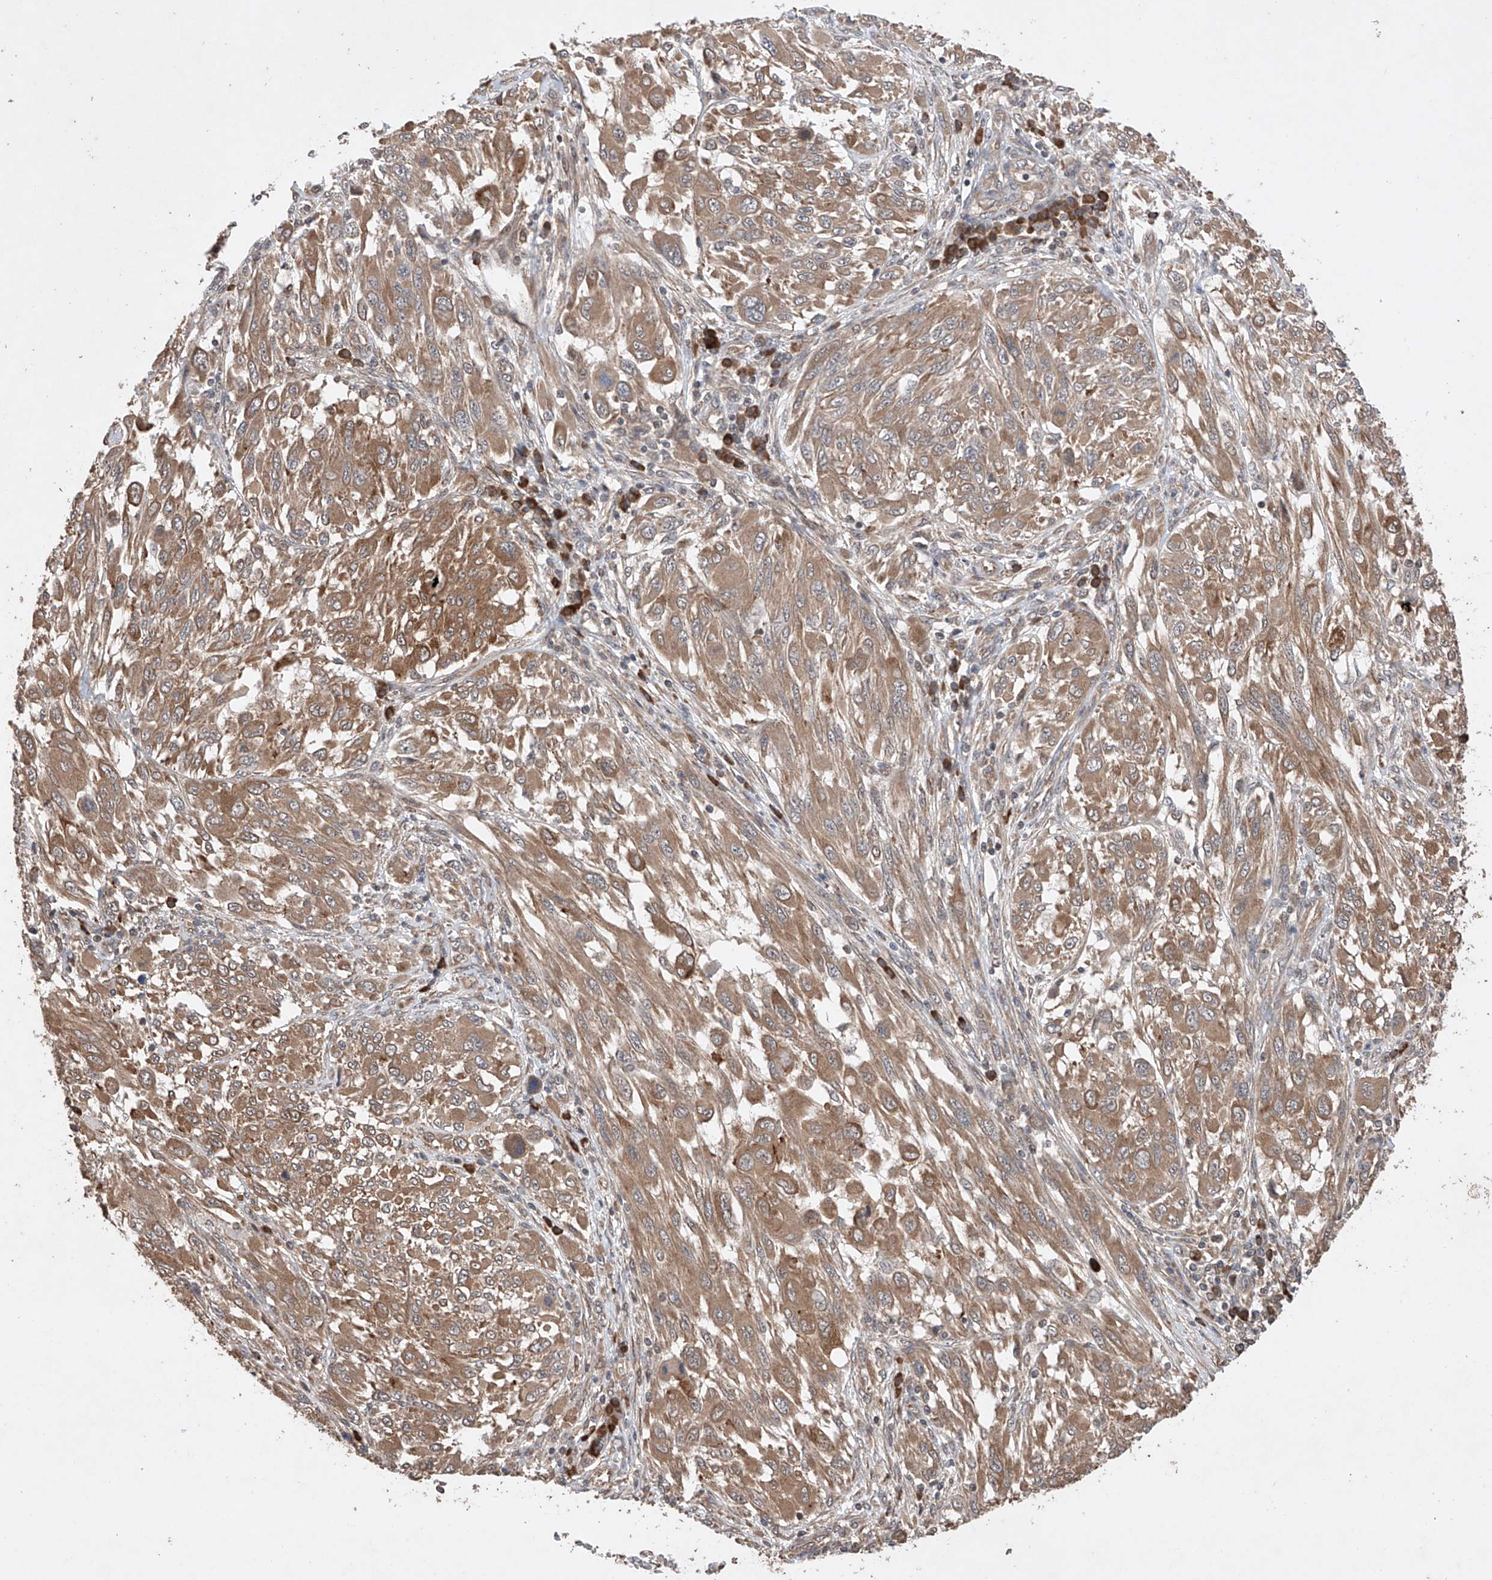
{"staining": {"intensity": "moderate", "quantity": ">75%", "location": "cytoplasmic/membranous"}, "tissue": "melanoma", "cell_type": "Tumor cells", "image_type": "cancer", "snomed": [{"axis": "morphology", "description": "Malignant melanoma, NOS"}, {"axis": "topography", "description": "Skin"}], "caption": "Immunohistochemistry (IHC) image of human malignant melanoma stained for a protein (brown), which displays medium levels of moderate cytoplasmic/membranous expression in approximately >75% of tumor cells.", "gene": "LURAP1", "patient": {"sex": "female", "age": 91}}